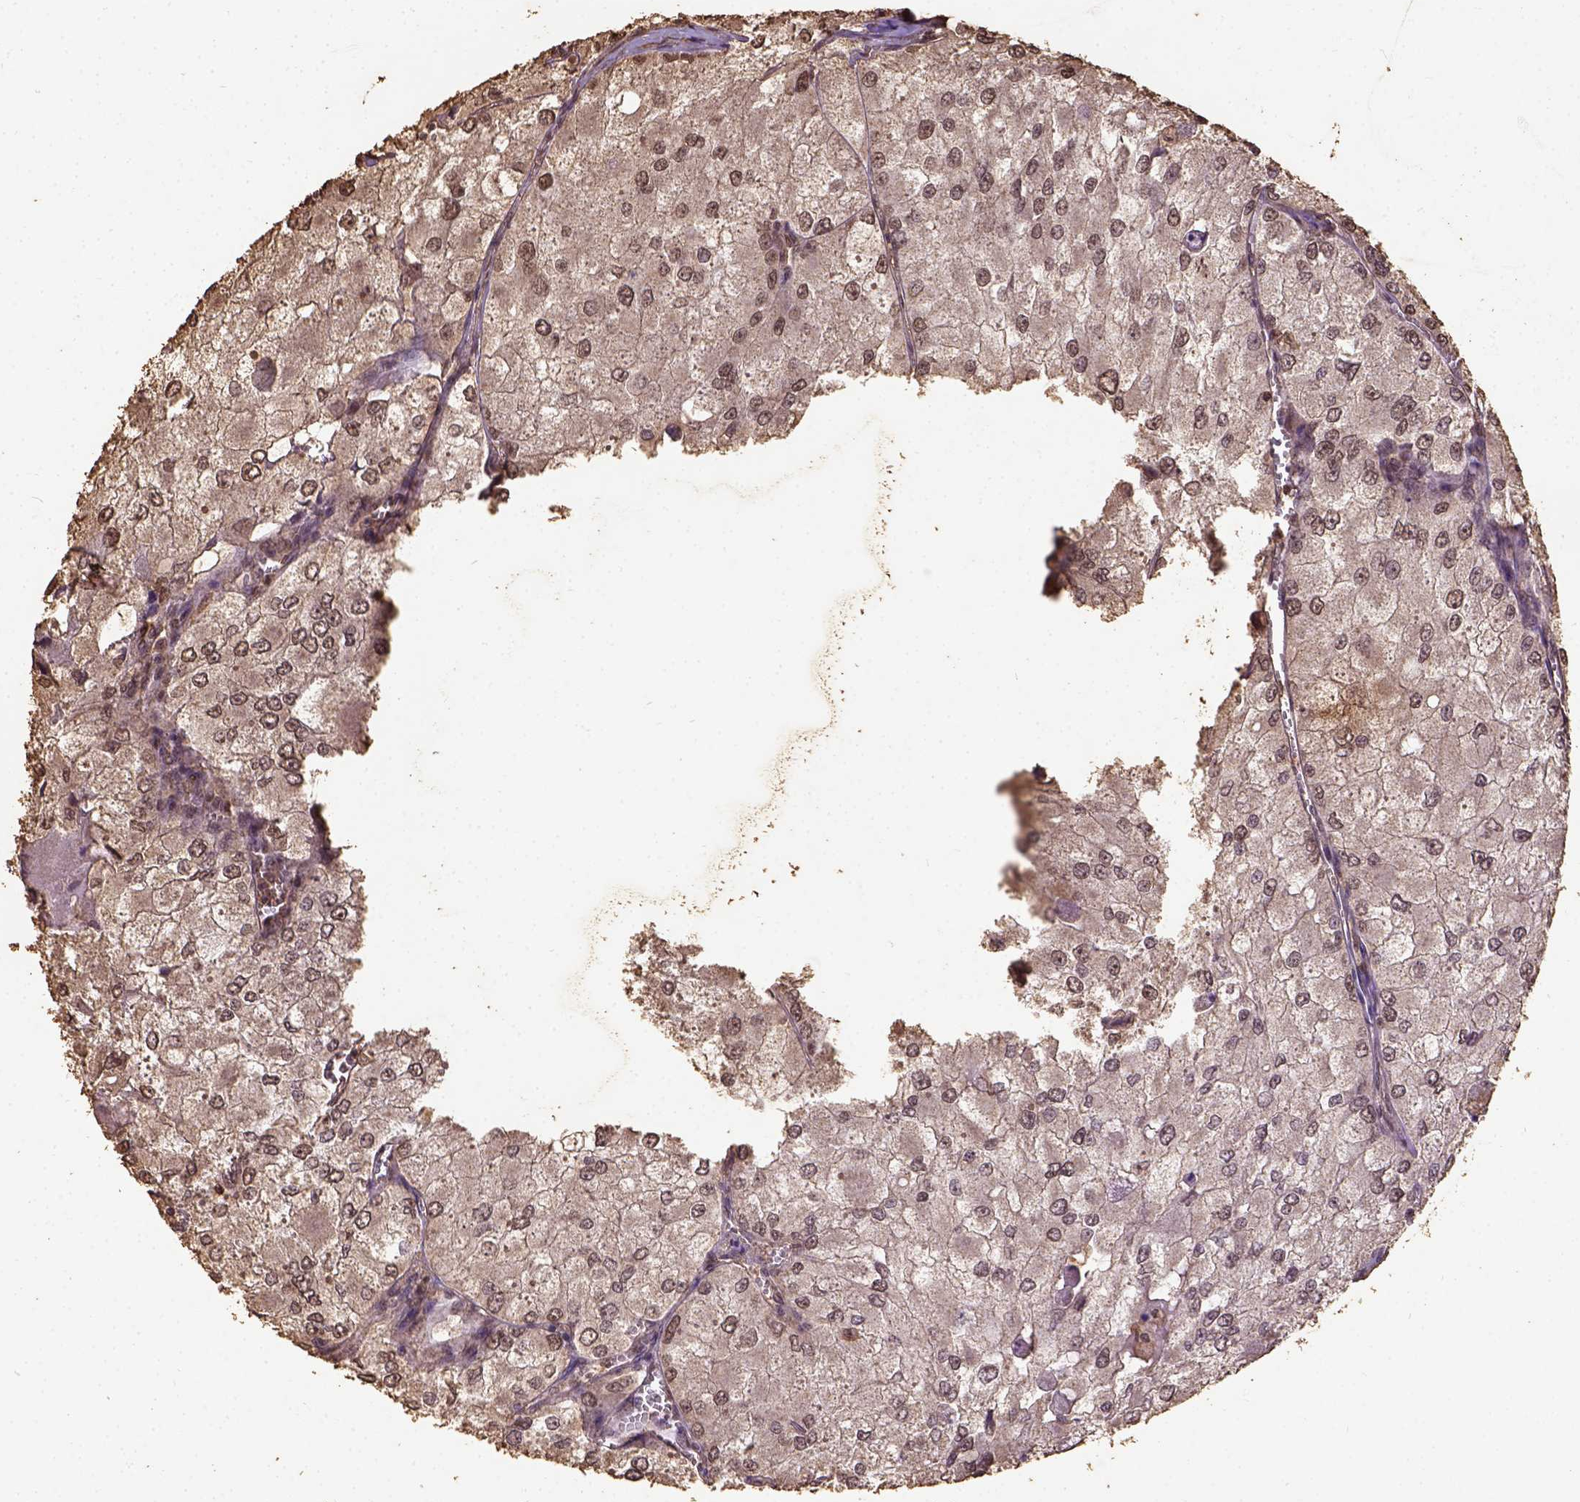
{"staining": {"intensity": "moderate", "quantity": ">75%", "location": "nuclear"}, "tissue": "renal cancer", "cell_type": "Tumor cells", "image_type": "cancer", "snomed": [{"axis": "morphology", "description": "Adenocarcinoma, NOS"}, {"axis": "topography", "description": "Kidney"}], "caption": "This photomicrograph demonstrates immunohistochemistry (IHC) staining of adenocarcinoma (renal), with medium moderate nuclear positivity in about >75% of tumor cells.", "gene": "NACC1", "patient": {"sex": "female", "age": 70}}